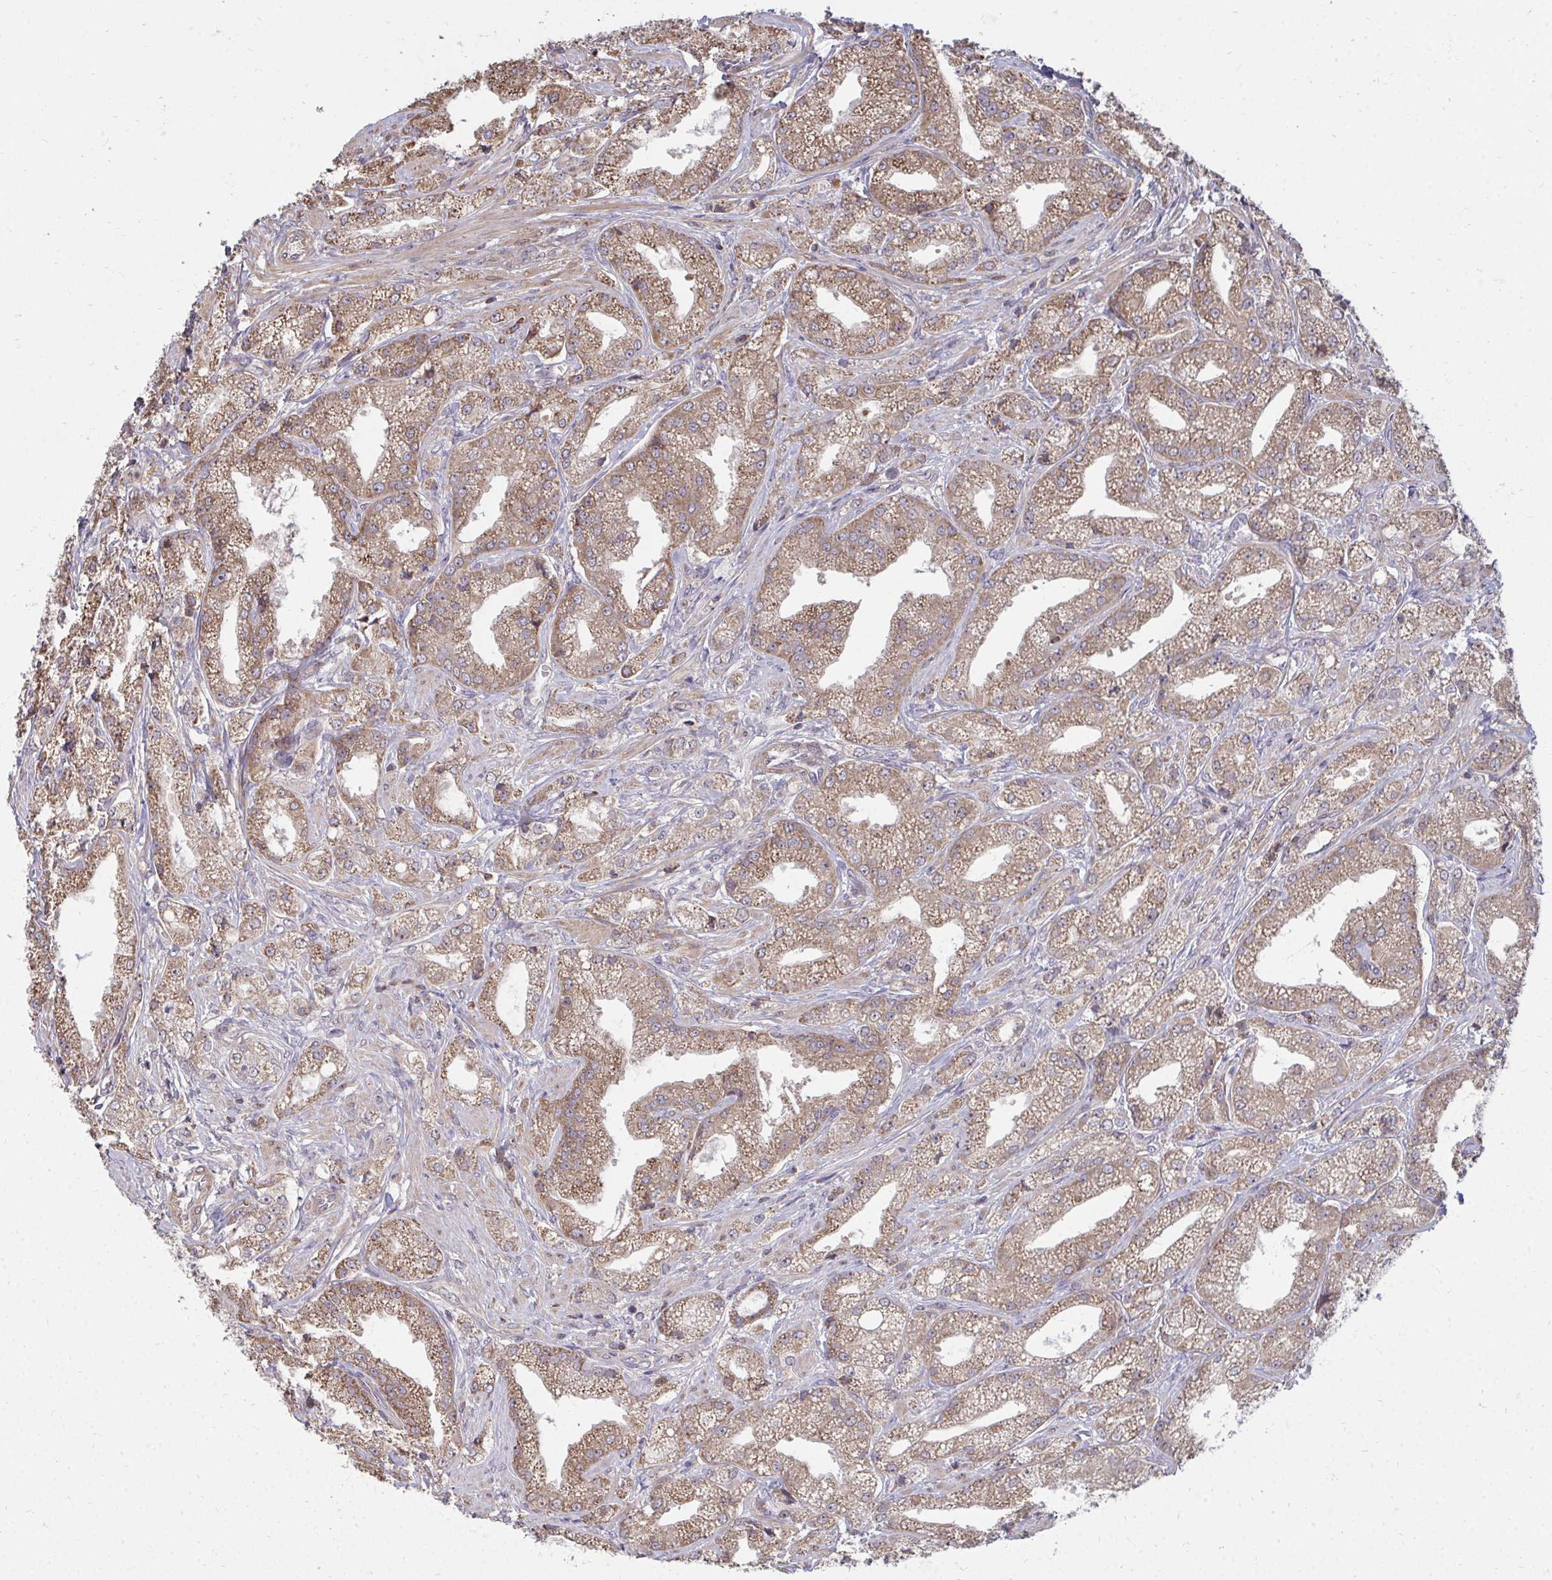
{"staining": {"intensity": "moderate", "quantity": ">75%", "location": "cytoplasmic/membranous"}, "tissue": "prostate cancer", "cell_type": "Tumor cells", "image_type": "cancer", "snomed": [{"axis": "morphology", "description": "Adenocarcinoma, High grade"}, {"axis": "topography", "description": "Prostate"}], "caption": "This is an image of immunohistochemistry (IHC) staining of high-grade adenocarcinoma (prostate), which shows moderate positivity in the cytoplasmic/membranous of tumor cells.", "gene": "DNAJA2", "patient": {"sex": "male", "age": 61}}